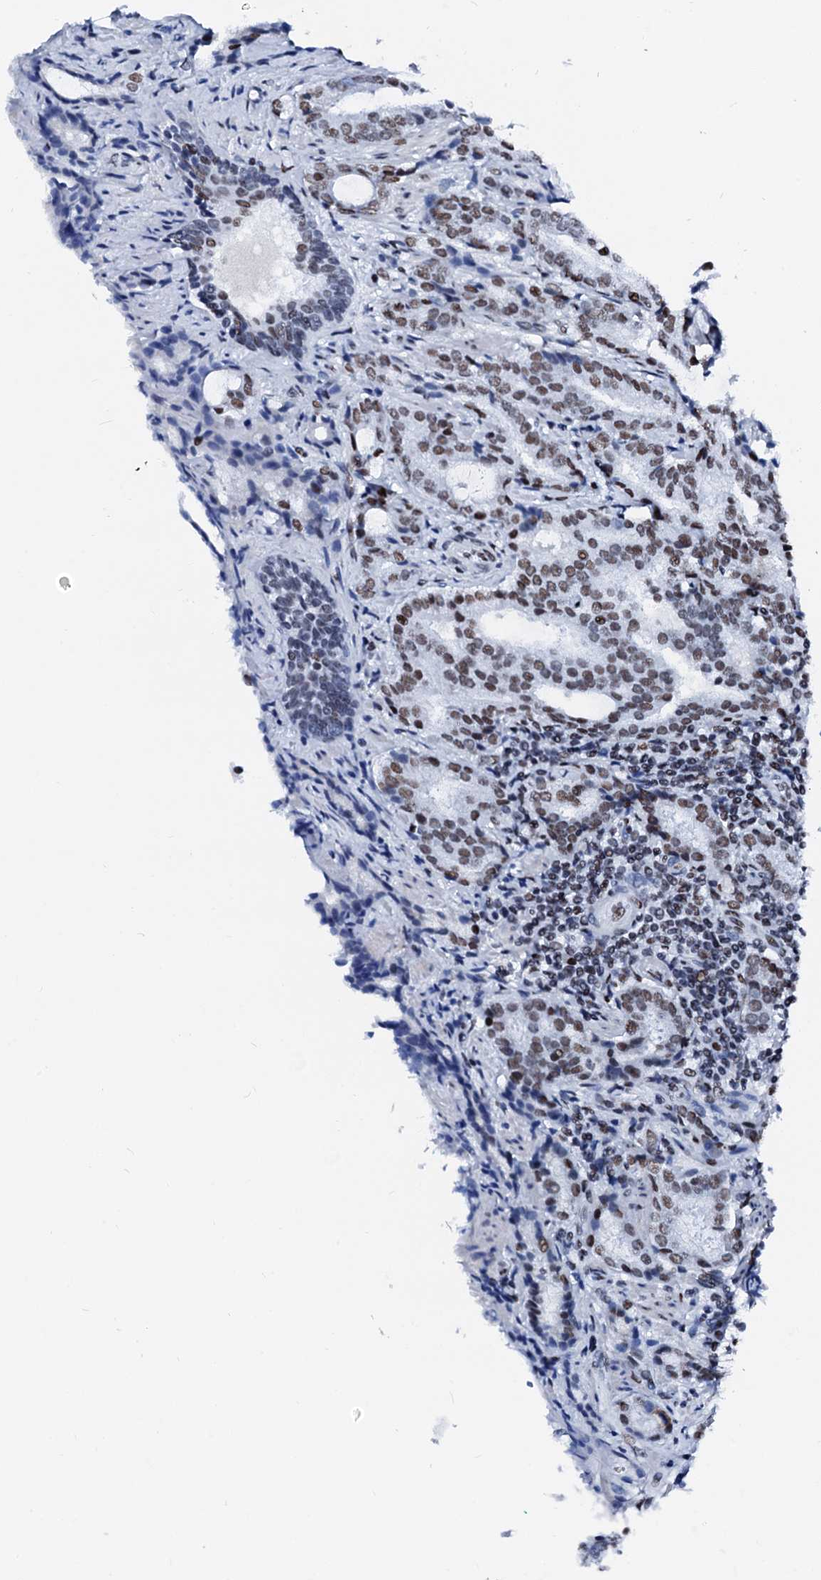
{"staining": {"intensity": "moderate", "quantity": ">75%", "location": "nuclear"}, "tissue": "prostate cancer", "cell_type": "Tumor cells", "image_type": "cancer", "snomed": [{"axis": "morphology", "description": "Adenocarcinoma, High grade"}, {"axis": "topography", "description": "Prostate"}], "caption": "IHC image of neoplastic tissue: prostate cancer stained using IHC shows medium levels of moderate protein expression localized specifically in the nuclear of tumor cells, appearing as a nuclear brown color.", "gene": "RALY", "patient": {"sex": "male", "age": 63}}